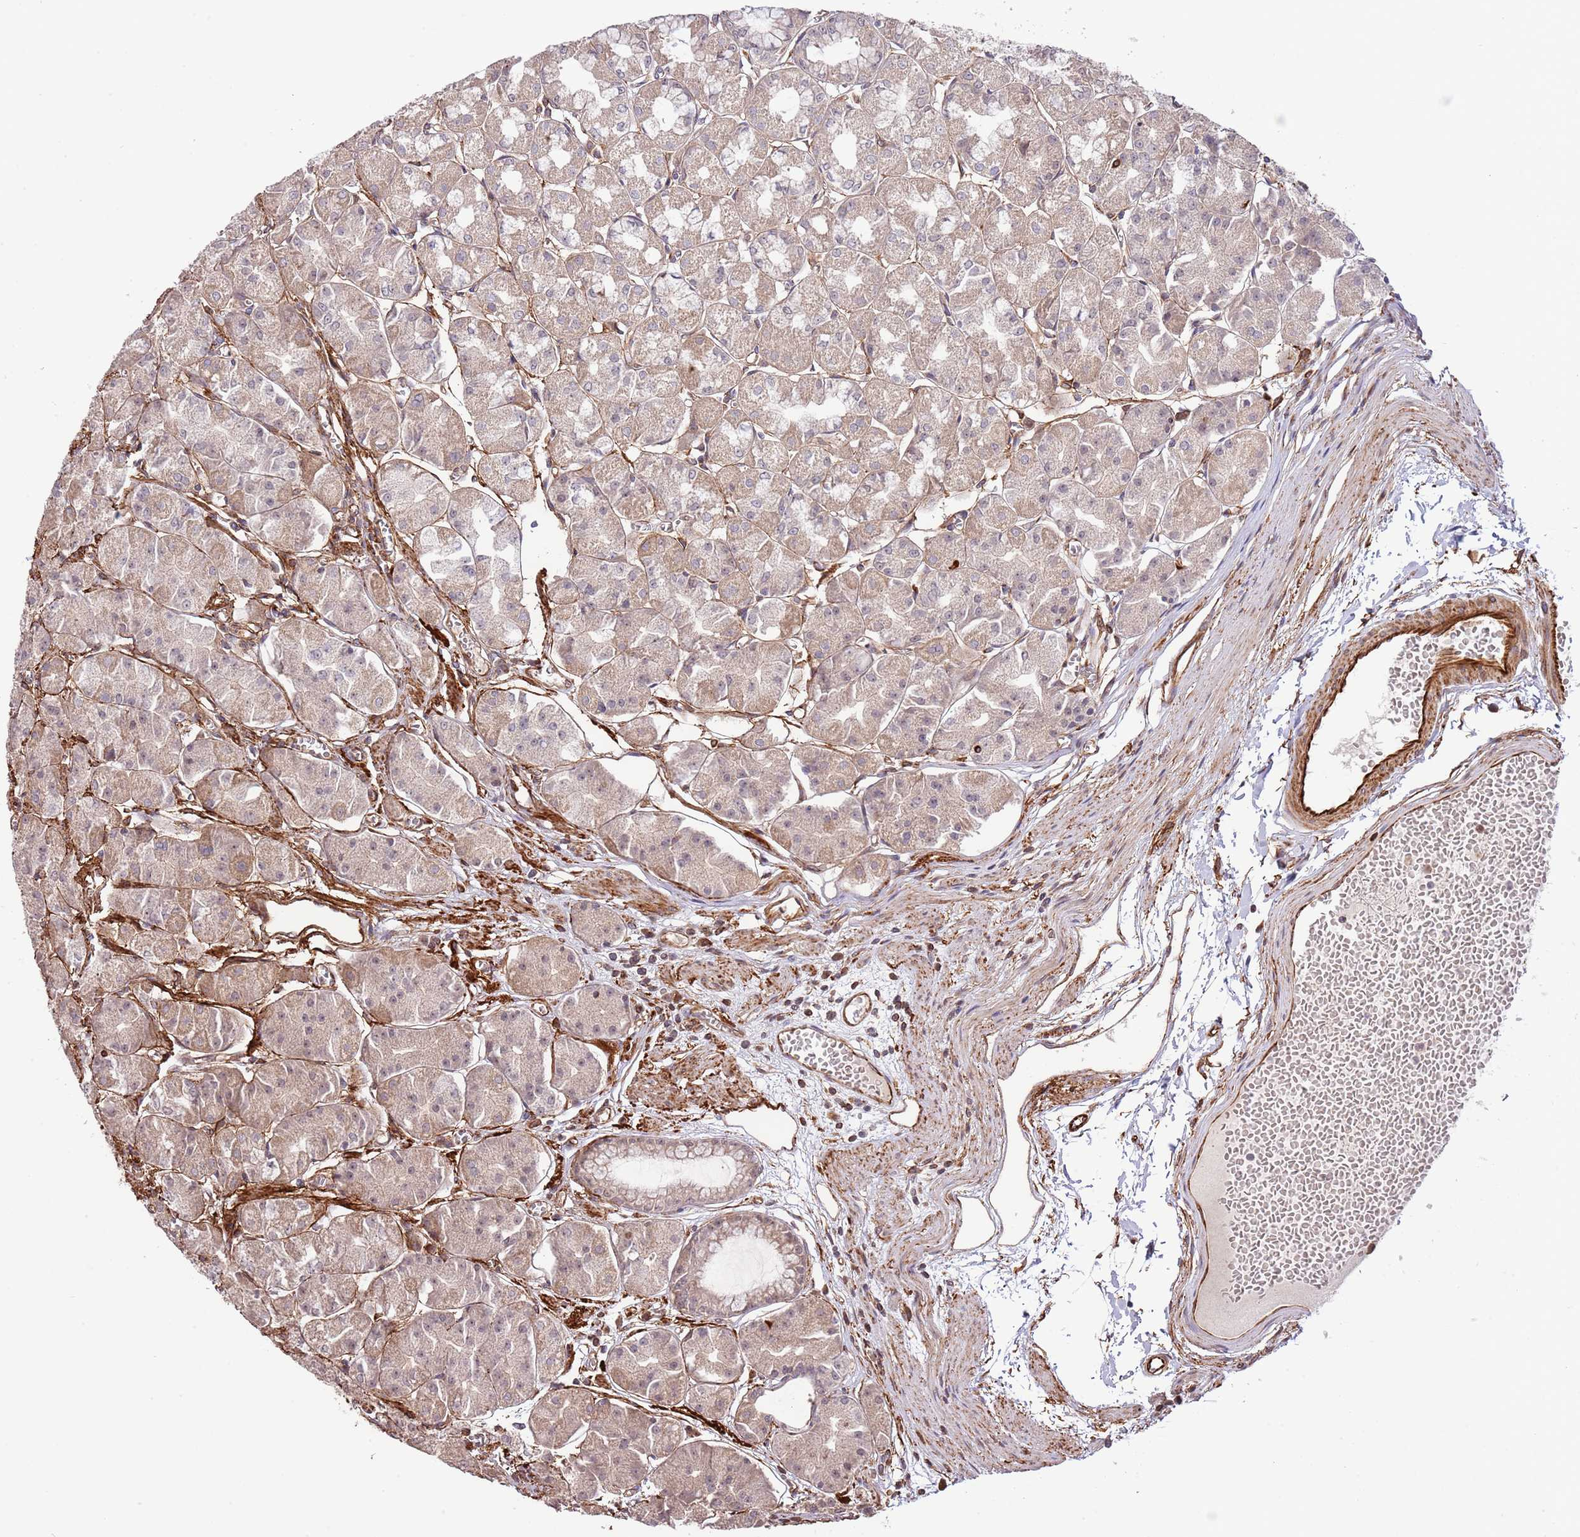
{"staining": {"intensity": "moderate", "quantity": "25%-75%", "location": "cytoplasmic/membranous,nuclear"}, "tissue": "stomach", "cell_type": "Glandular cells", "image_type": "normal", "snomed": [{"axis": "morphology", "description": "Normal tissue, NOS"}, {"axis": "topography", "description": "Stomach"}], "caption": "The histopathology image displays staining of benign stomach, revealing moderate cytoplasmic/membranous,nuclear protein staining (brown color) within glandular cells. (brown staining indicates protein expression, while blue staining denotes nuclei).", "gene": "NEK3", "patient": {"sex": "male", "age": 55}}